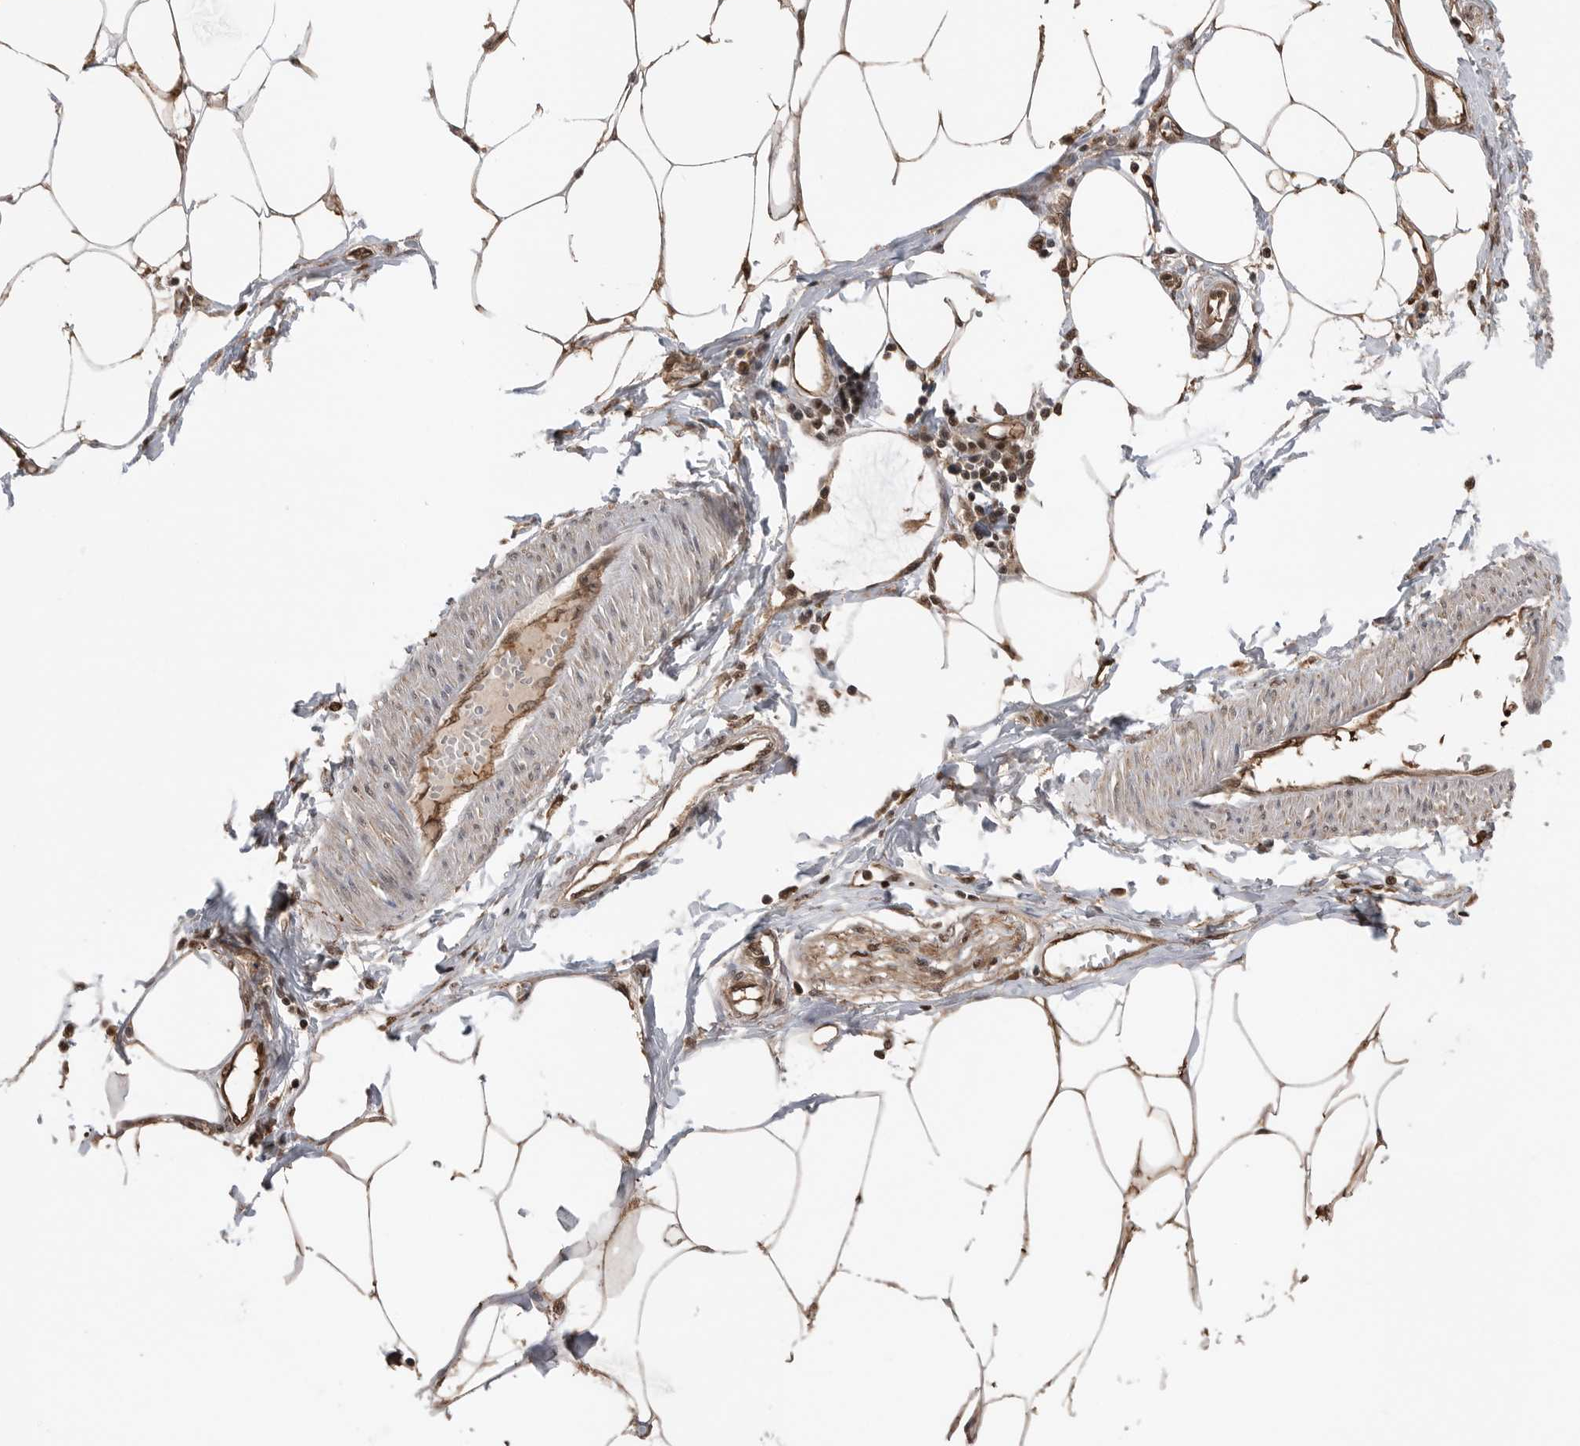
{"staining": {"intensity": "moderate", "quantity": ">75%", "location": "cytoplasmic/membranous"}, "tissue": "adipose tissue", "cell_type": "Adipocytes", "image_type": "normal", "snomed": [{"axis": "morphology", "description": "Normal tissue, NOS"}, {"axis": "morphology", "description": "Adenocarcinoma, NOS"}, {"axis": "topography", "description": "Colon"}, {"axis": "topography", "description": "Peripheral nerve tissue"}], "caption": "Immunohistochemical staining of benign human adipose tissue demonstrates >75% levels of moderate cytoplasmic/membranous protein staining in about >75% of adipocytes. The protein of interest is shown in brown color, while the nuclei are stained blue.", "gene": "PEAK1", "patient": {"sex": "male", "age": 14}}